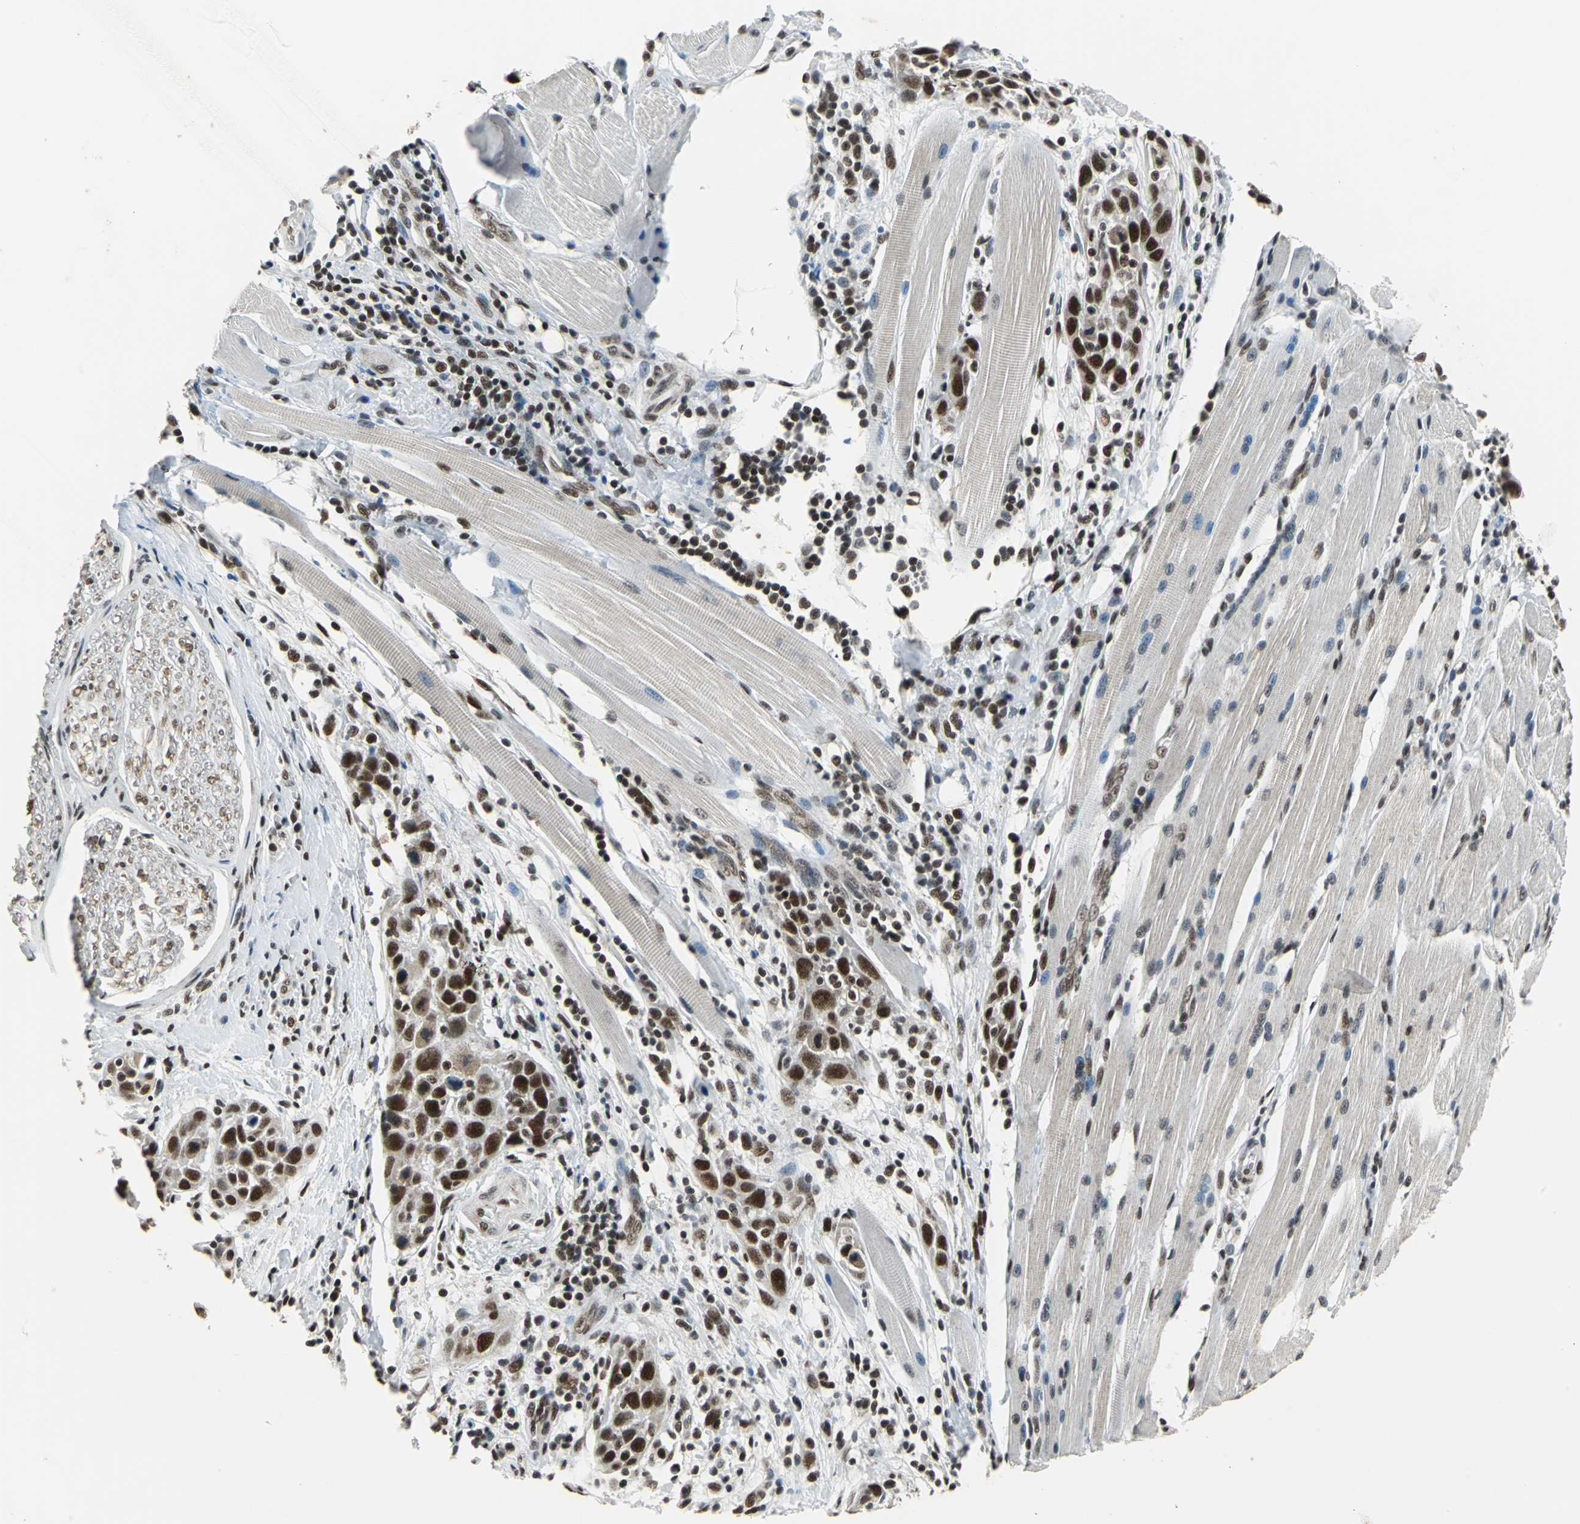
{"staining": {"intensity": "strong", "quantity": ">75%", "location": "nuclear"}, "tissue": "head and neck cancer", "cell_type": "Tumor cells", "image_type": "cancer", "snomed": [{"axis": "morphology", "description": "Normal tissue, NOS"}, {"axis": "morphology", "description": "Squamous cell carcinoma, NOS"}, {"axis": "topography", "description": "Oral tissue"}, {"axis": "topography", "description": "Head-Neck"}], "caption": "High-magnification brightfield microscopy of head and neck cancer stained with DAB (brown) and counterstained with hematoxylin (blue). tumor cells exhibit strong nuclear staining is identified in approximately>75% of cells.", "gene": "BCLAF1", "patient": {"sex": "female", "age": 50}}